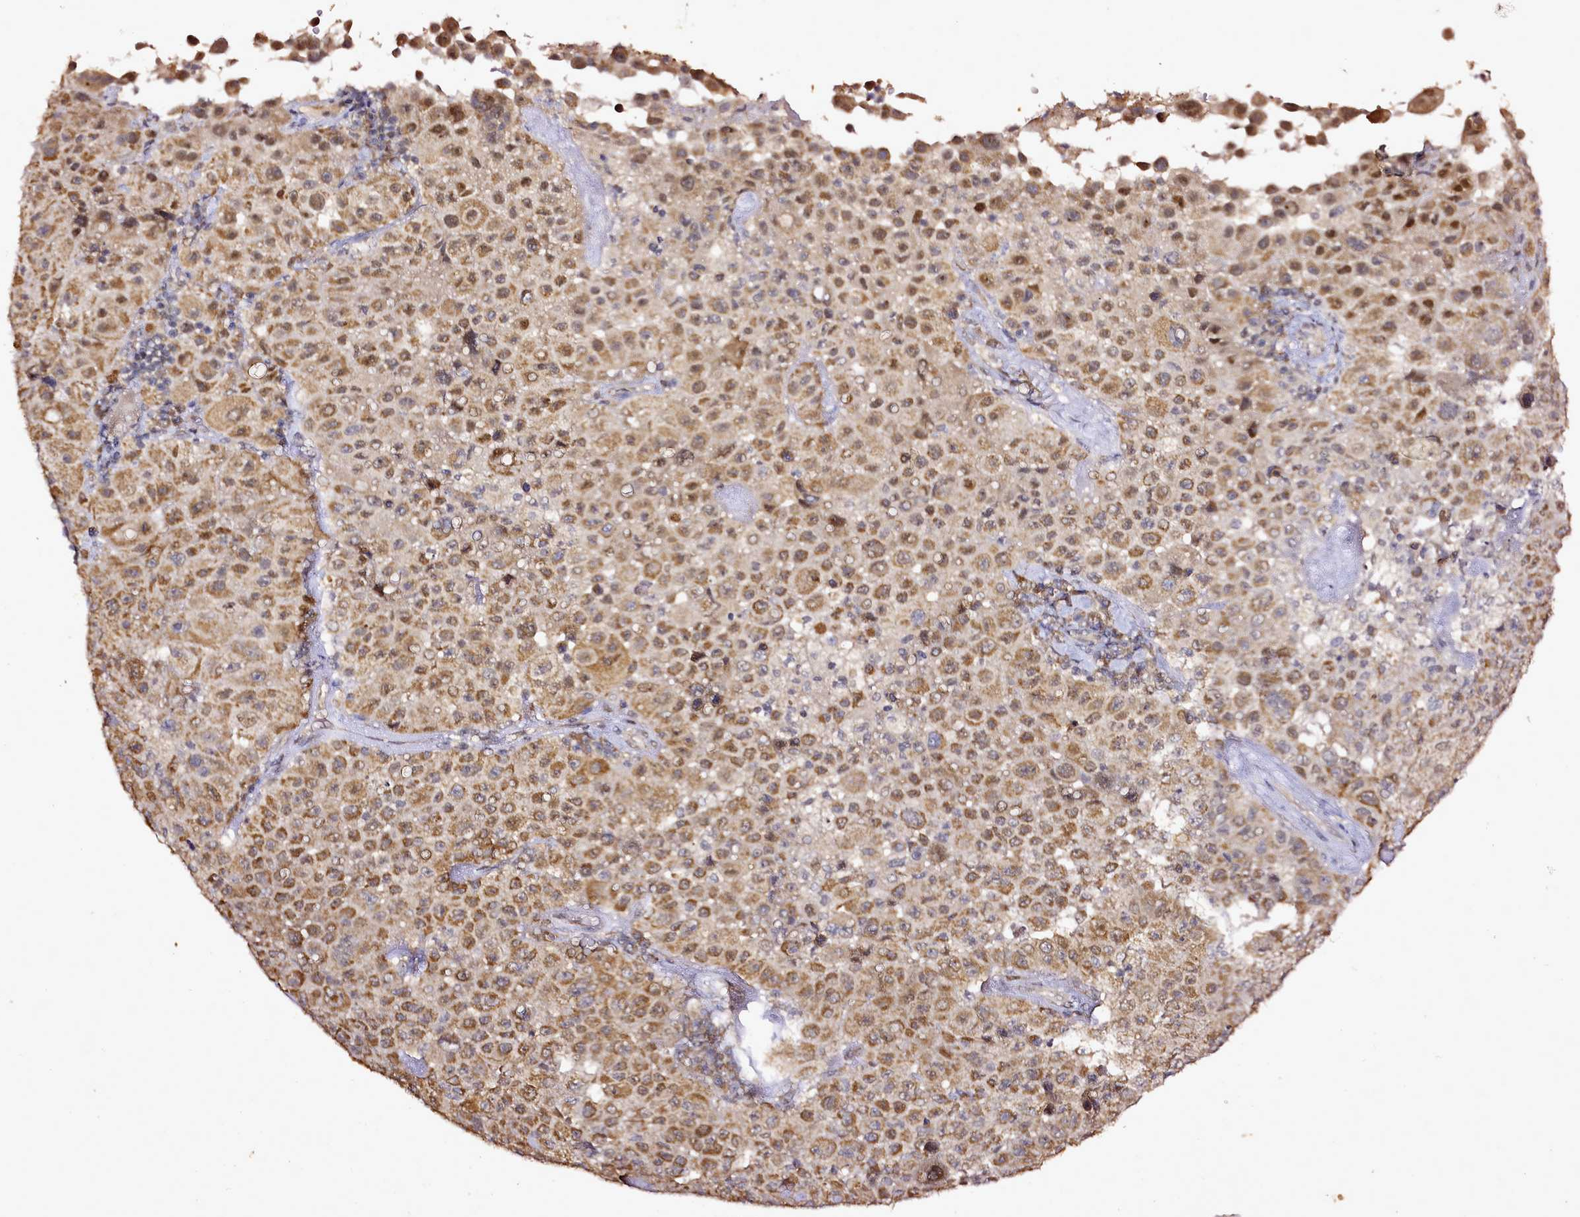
{"staining": {"intensity": "moderate", "quantity": ">75%", "location": "cytoplasmic/membranous,nuclear"}, "tissue": "melanoma", "cell_type": "Tumor cells", "image_type": "cancer", "snomed": [{"axis": "morphology", "description": "Malignant melanoma, Metastatic site"}, {"axis": "topography", "description": "Lymph node"}], "caption": "A high-resolution photomicrograph shows immunohistochemistry staining of malignant melanoma (metastatic site), which displays moderate cytoplasmic/membranous and nuclear staining in about >75% of tumor cells. Immunohistochemistry stains the protein of interest in brown and the nuclei are stained blue.", "gene": "EDIL3", "patient": {"sex": "male", "age": 62}}